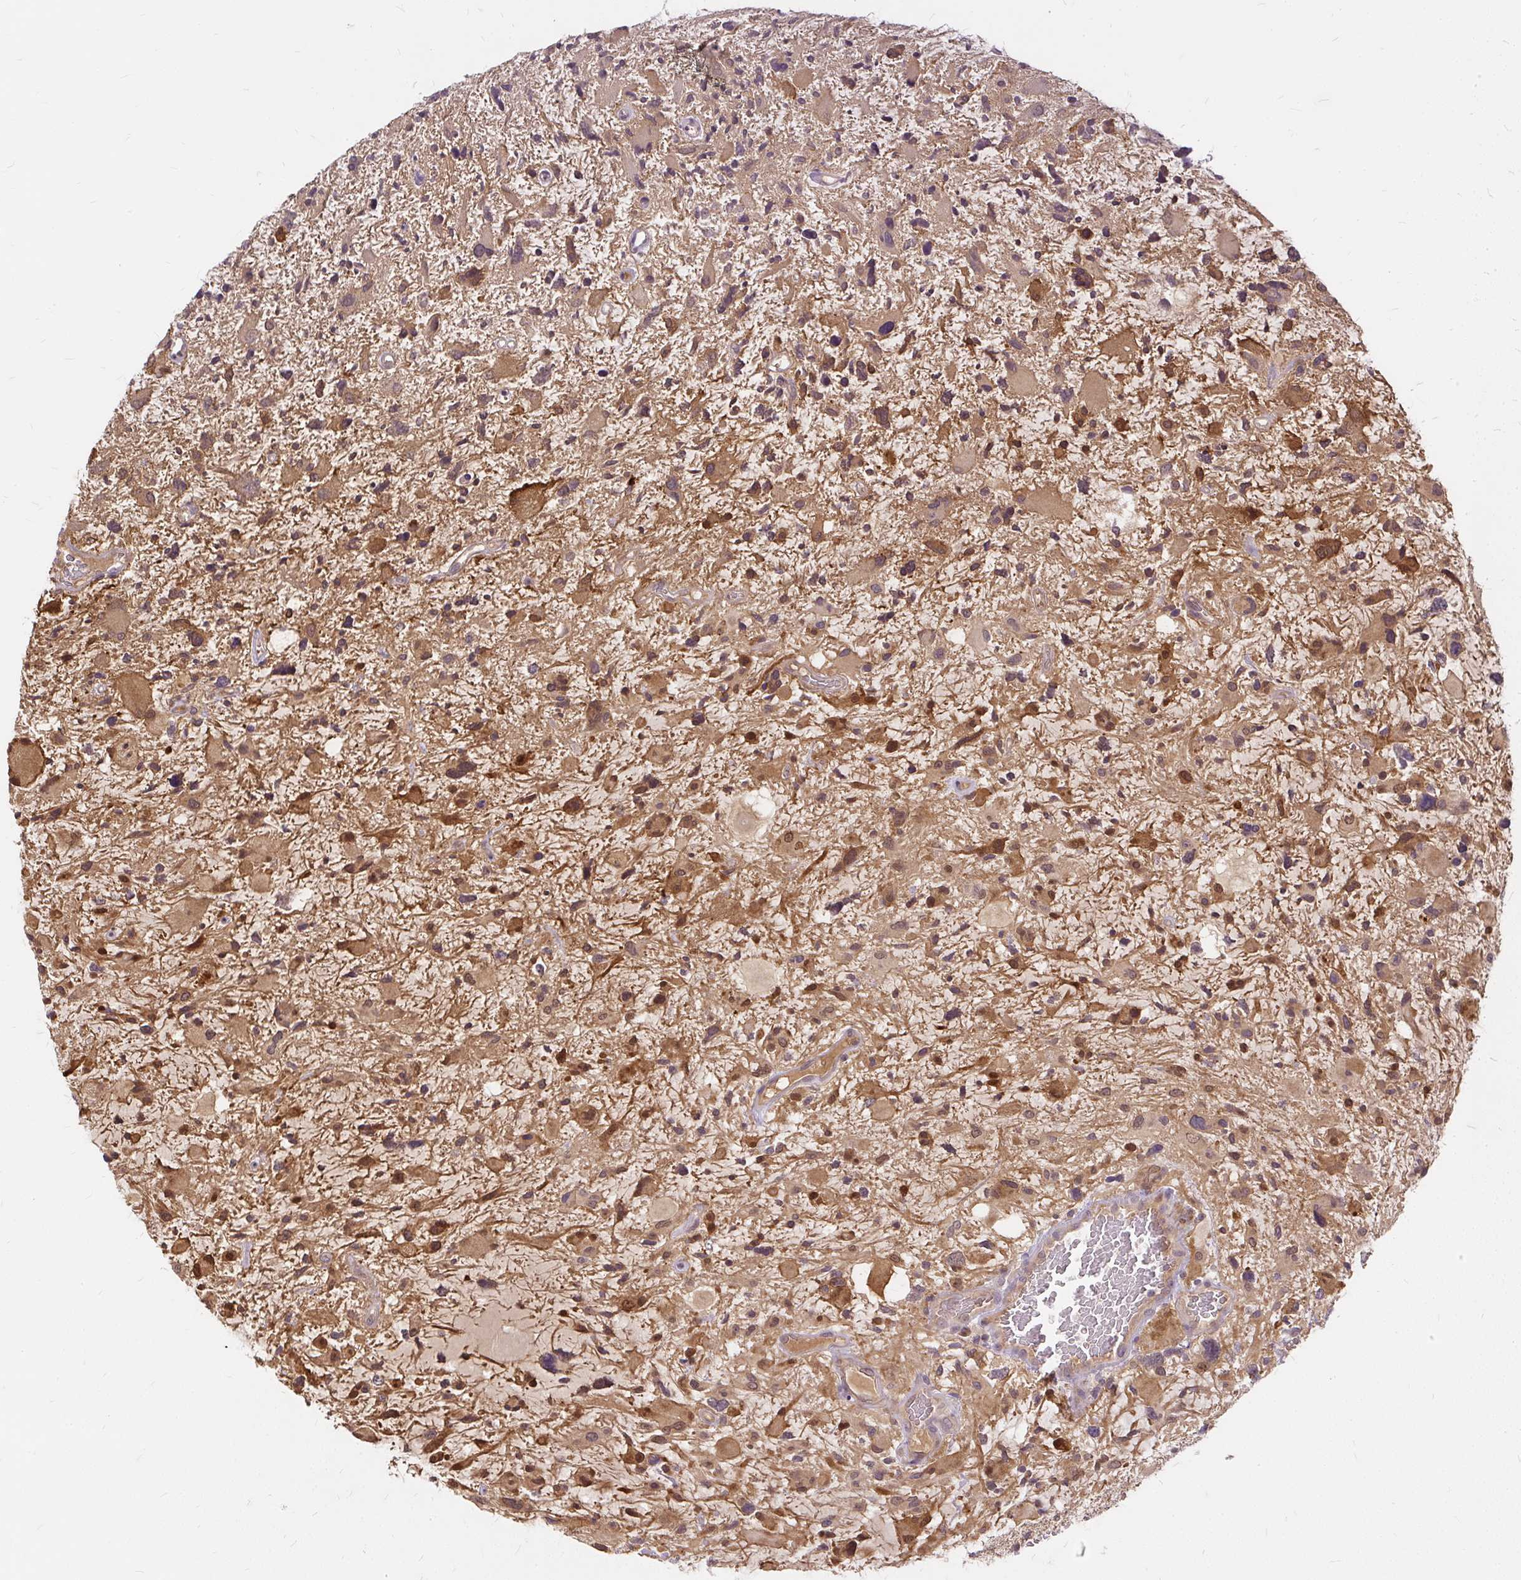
{"staining": {"intensity": "moderate", "quantity": "25%-75%", "location": "cytoplasmic/membranous"}, "tissue": "glioma", "cell_type": "Tumor cells", "image_type": "cancer", "snomed": [{"axis": "morphology", "description": "Glioma, malignant, High grade"}, {"axis": "topography", "description": "Brain"}], "caption": "The image exhibits staining of glioma, revealing moderate cytoplasmic/membranous protein positivity (brown color) within tumor cells.", "gene": "AP5S1", "patient": {"sex": "female", "age": 11}}